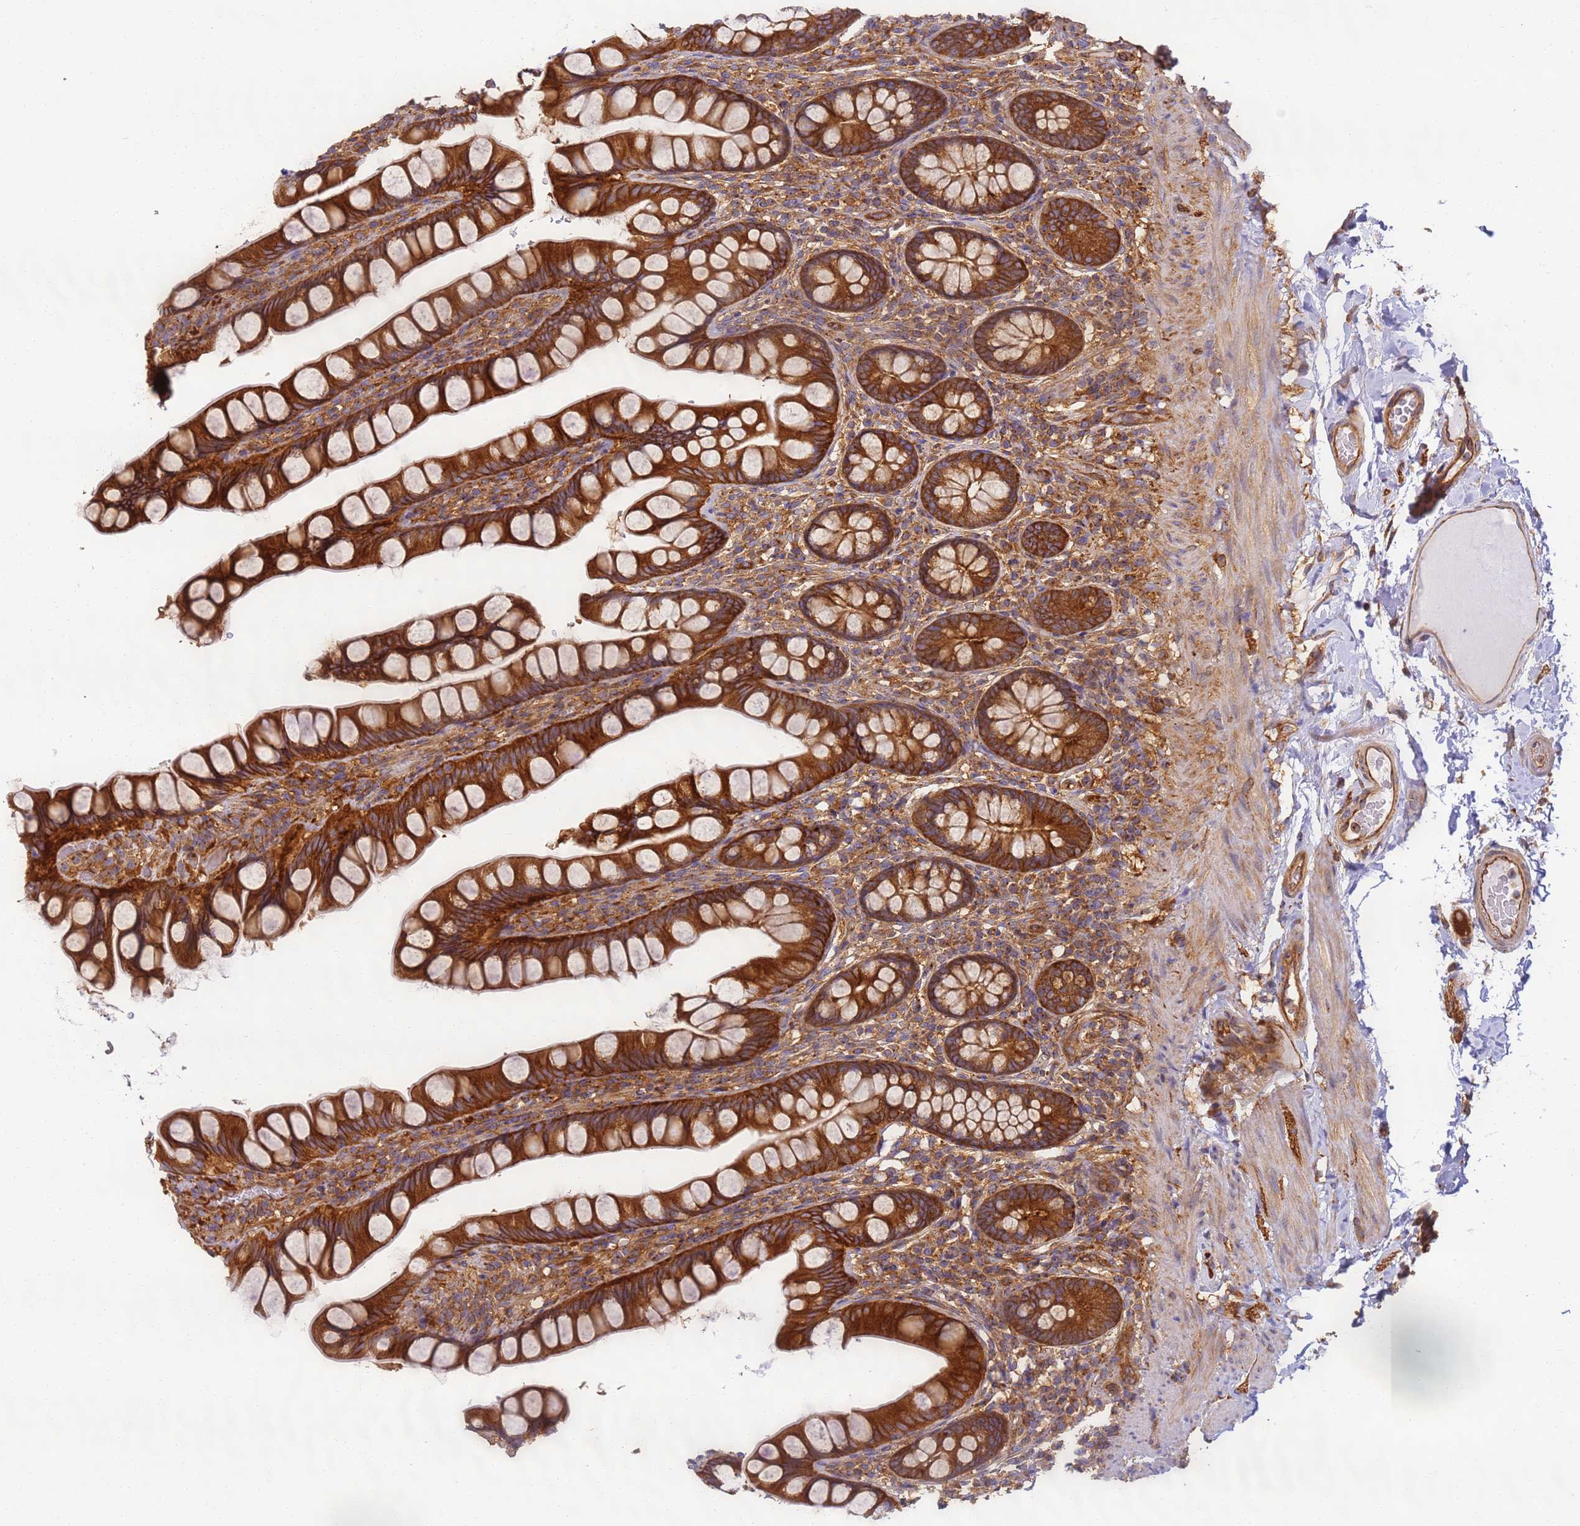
{"staining": {"intensity": "strong", "quantity": ">75%", "location": "cytoplasmic/membranous"}, "tissue": "small intestine", "cell_type": "Glandular cells", "image_type": "normal", "snomed": [{"axis": "morphology", "description": "Normal tissue, NOS"}, {"axis": "topography", "description": "Small intestine"}], "caption": "IHC of unremarkable small intestine reveals high levels of strong cytoplasmic/membranous staining in approximately >75% of glandular cells. Using DAB (3,3'-diaminobenzidine) (brown) and hematoxylin (blue) stains, captured at high magnification using brightfield microscopy.", "gene": "DYNC1I2", "patient": {"sex": "male", "age": 70}}